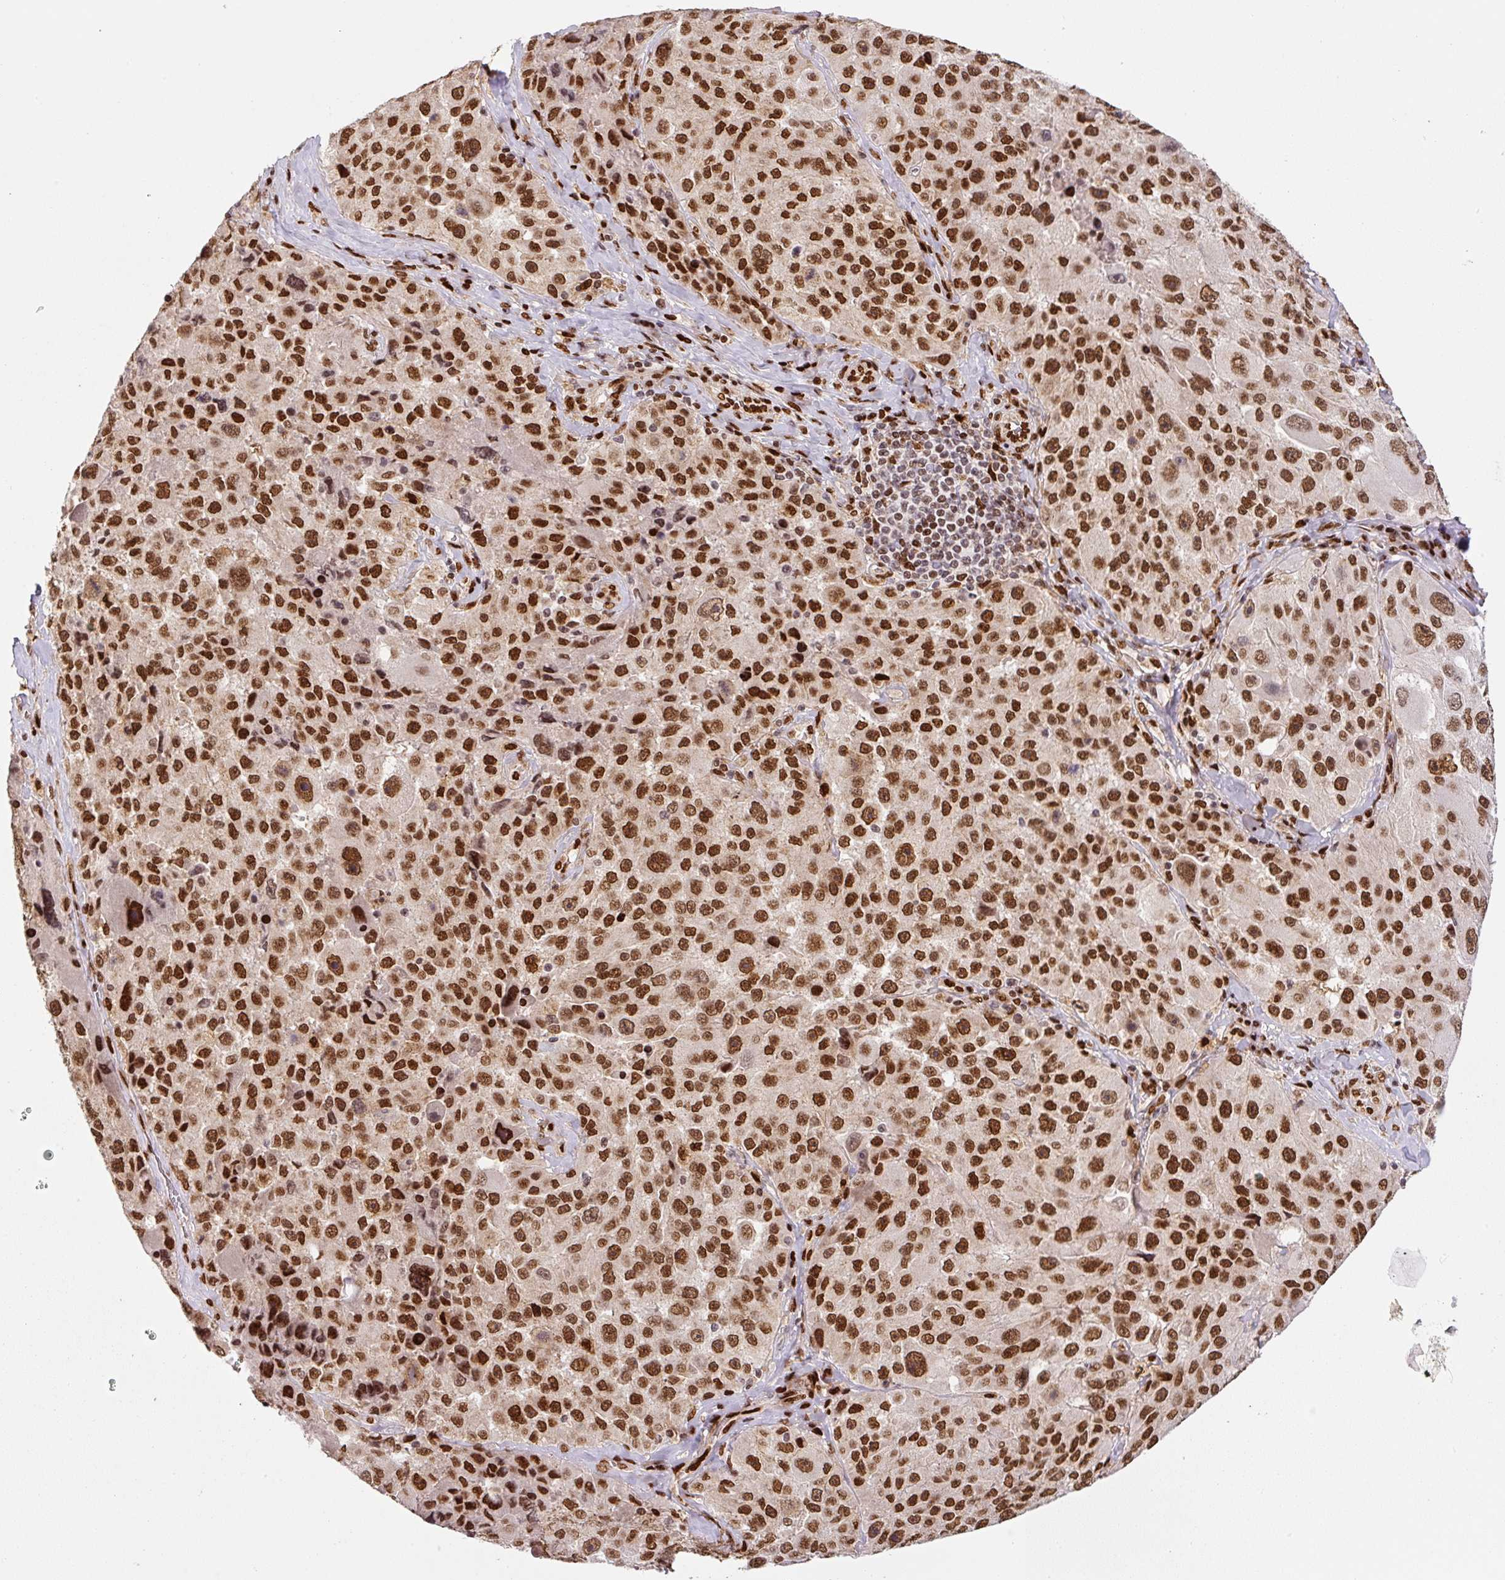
{"staining": {"intensity": "strong", "quantity": ">75%", "location": "nuclear"}, "tissue": "melanoma", "cell_type": "Tumor cells", "image_type": "cancer", "snomed": [{"axis": "morphology", "description": "Malignant melanoma, Metastatic site"}, {"axis": "topography", "description": "Lymph node"}], "caption": "There is high levels of strong nuclear positivity in tumor cells of melanoma, as demonstrated by immunohistochemical staining (brown color).", "gene": "PYDC2", "patient": {"sex": "male", "age": 62}}